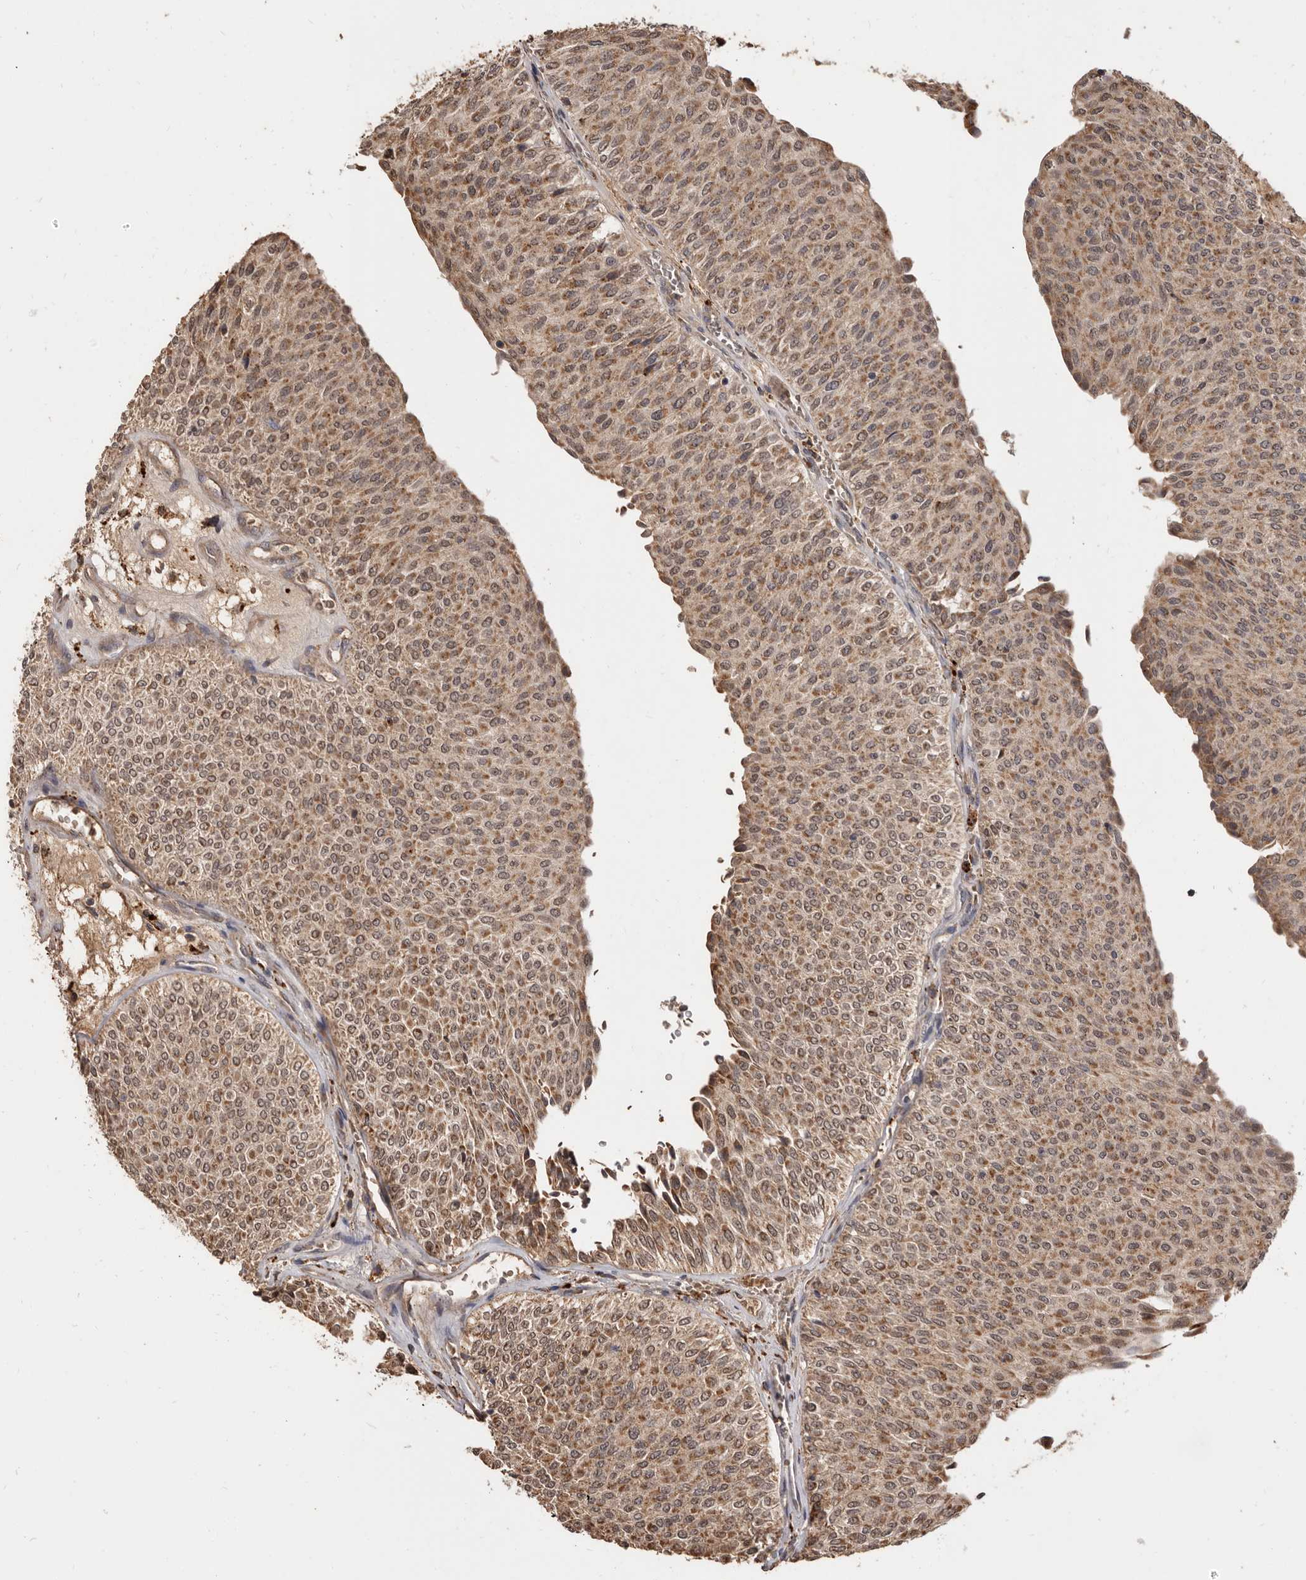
{"staining": {"intensity": "moderate", "quantity": ">75%", "location": "cytoplasmic/membranous"}, "tissue": "urothelial cancer", "cell_type": "Tumor cells", "image_type": "cancer", "snomed": [{"axis": "morphology", "description": "Urothelial carcinoma, Low grade"}, {"axis": "topography", "description": "Urinary bladder"}], "caption": "A high-resolution photomicrograph shows immunohistochemistry staining of urothelial cancer, which shows moderate cytoplasmic/membranous expression in about >75% of tumor cells. Using DAB (3,3'-diaminobenzidine) (brown) and hematoxylin (blue) stains, captured at high magnification using brightfield microscopy.", "gene": "AKAP7", "patient": {"sex": "male", "age": 78}}